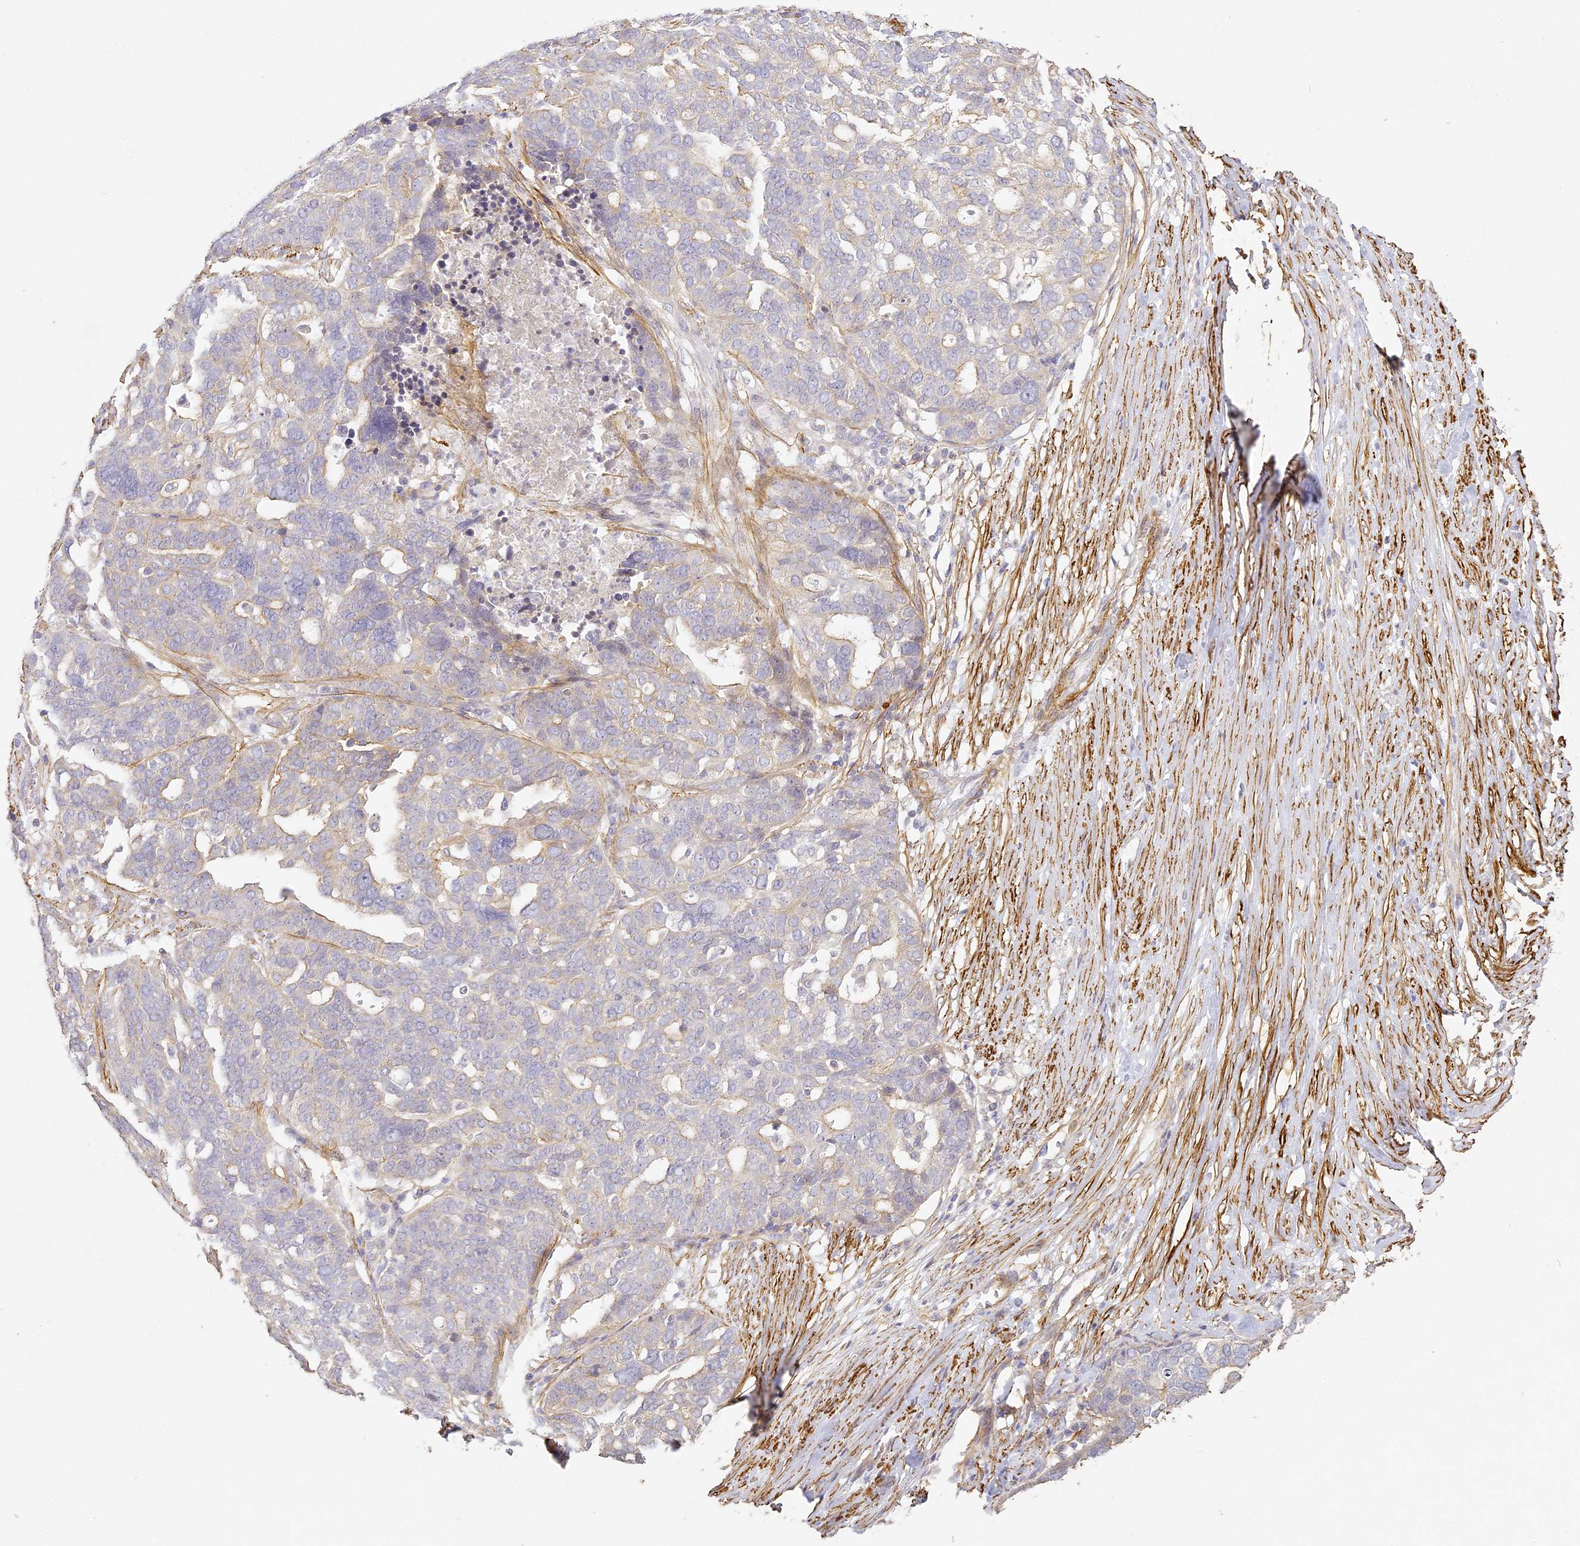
{"staining": {"intensity": "weak", "quantity": "<25%", "location": "cytoplasmic/membranous"}, "tissue": "ovarian cancer", "cell_type": "Tumor cells", "image_type": "cancer", "snomed": [{"axis": "morphology", "description": "Cystadenocarcinoma, serous, NOS"}, {"axis": "topography", "description": "Ovary"}], "caption": "Protein analysis of ovarian cancer shows no significant expression in tumor cells.", "gene": "MED28", "patient": {"sex": "female", "age": 59}}